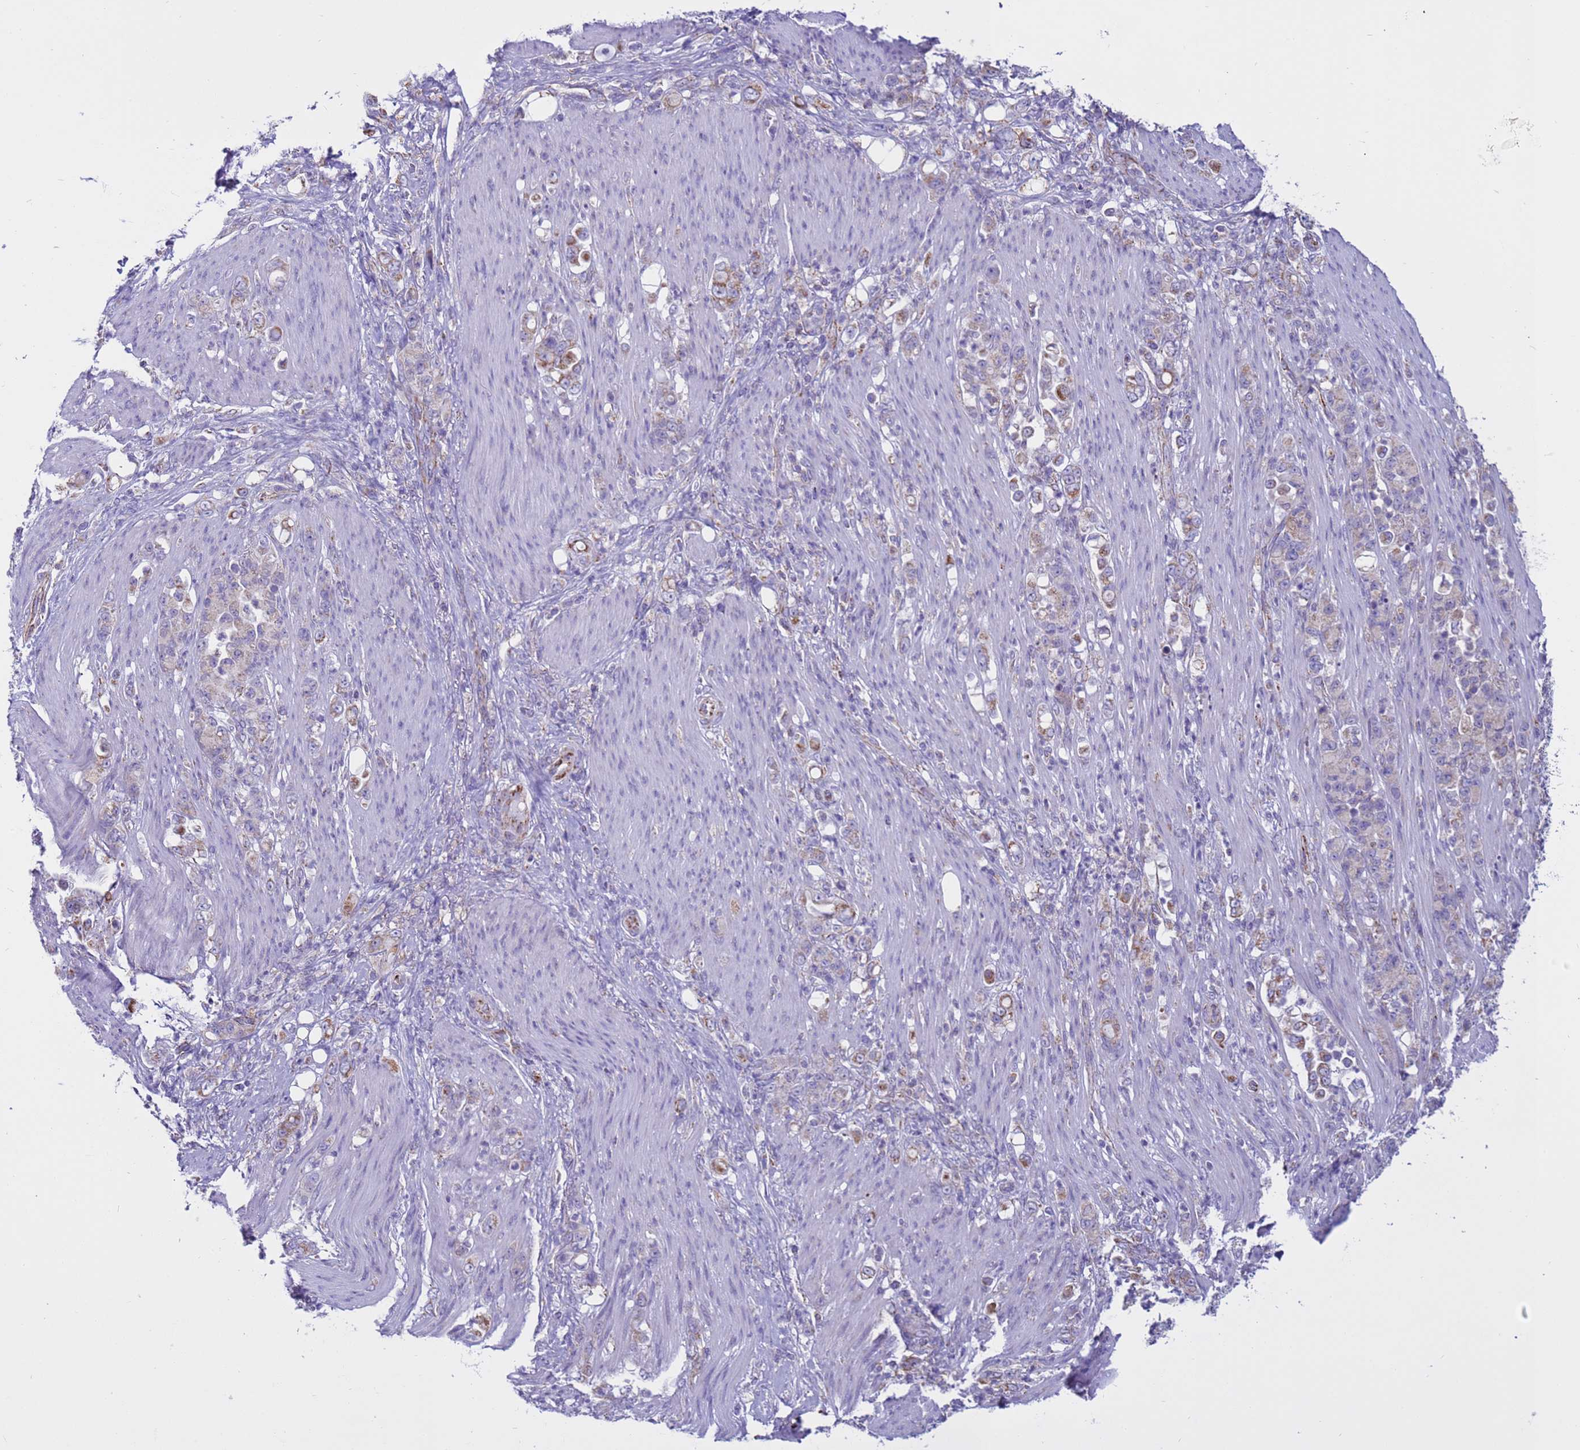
{"staining": {"intensity": "moderate", "quantity": "25%-75%", "location": "cytoplasmic/membranous"}, "tissue": "stomach cancer", "cell_type": "Tumor cells", "image_type": "cancer", "snomed": [{"axis": "morphology", "description": "Normal tissue, NOS"}, {"axis": "morphology", "description": "Adenocarcinoma, NOS"}, {"axis": "topography", "description": "Stomach"}], "caption": "Approximately 25%-75% of tumor cells in human stomach cancer demonstrate moderate cytoplasmic/membranous protein positivity as visualized by brown immunohistochemical staining.", "gene": "NCALD", "patient": {"sex": "female", "age": 79}}